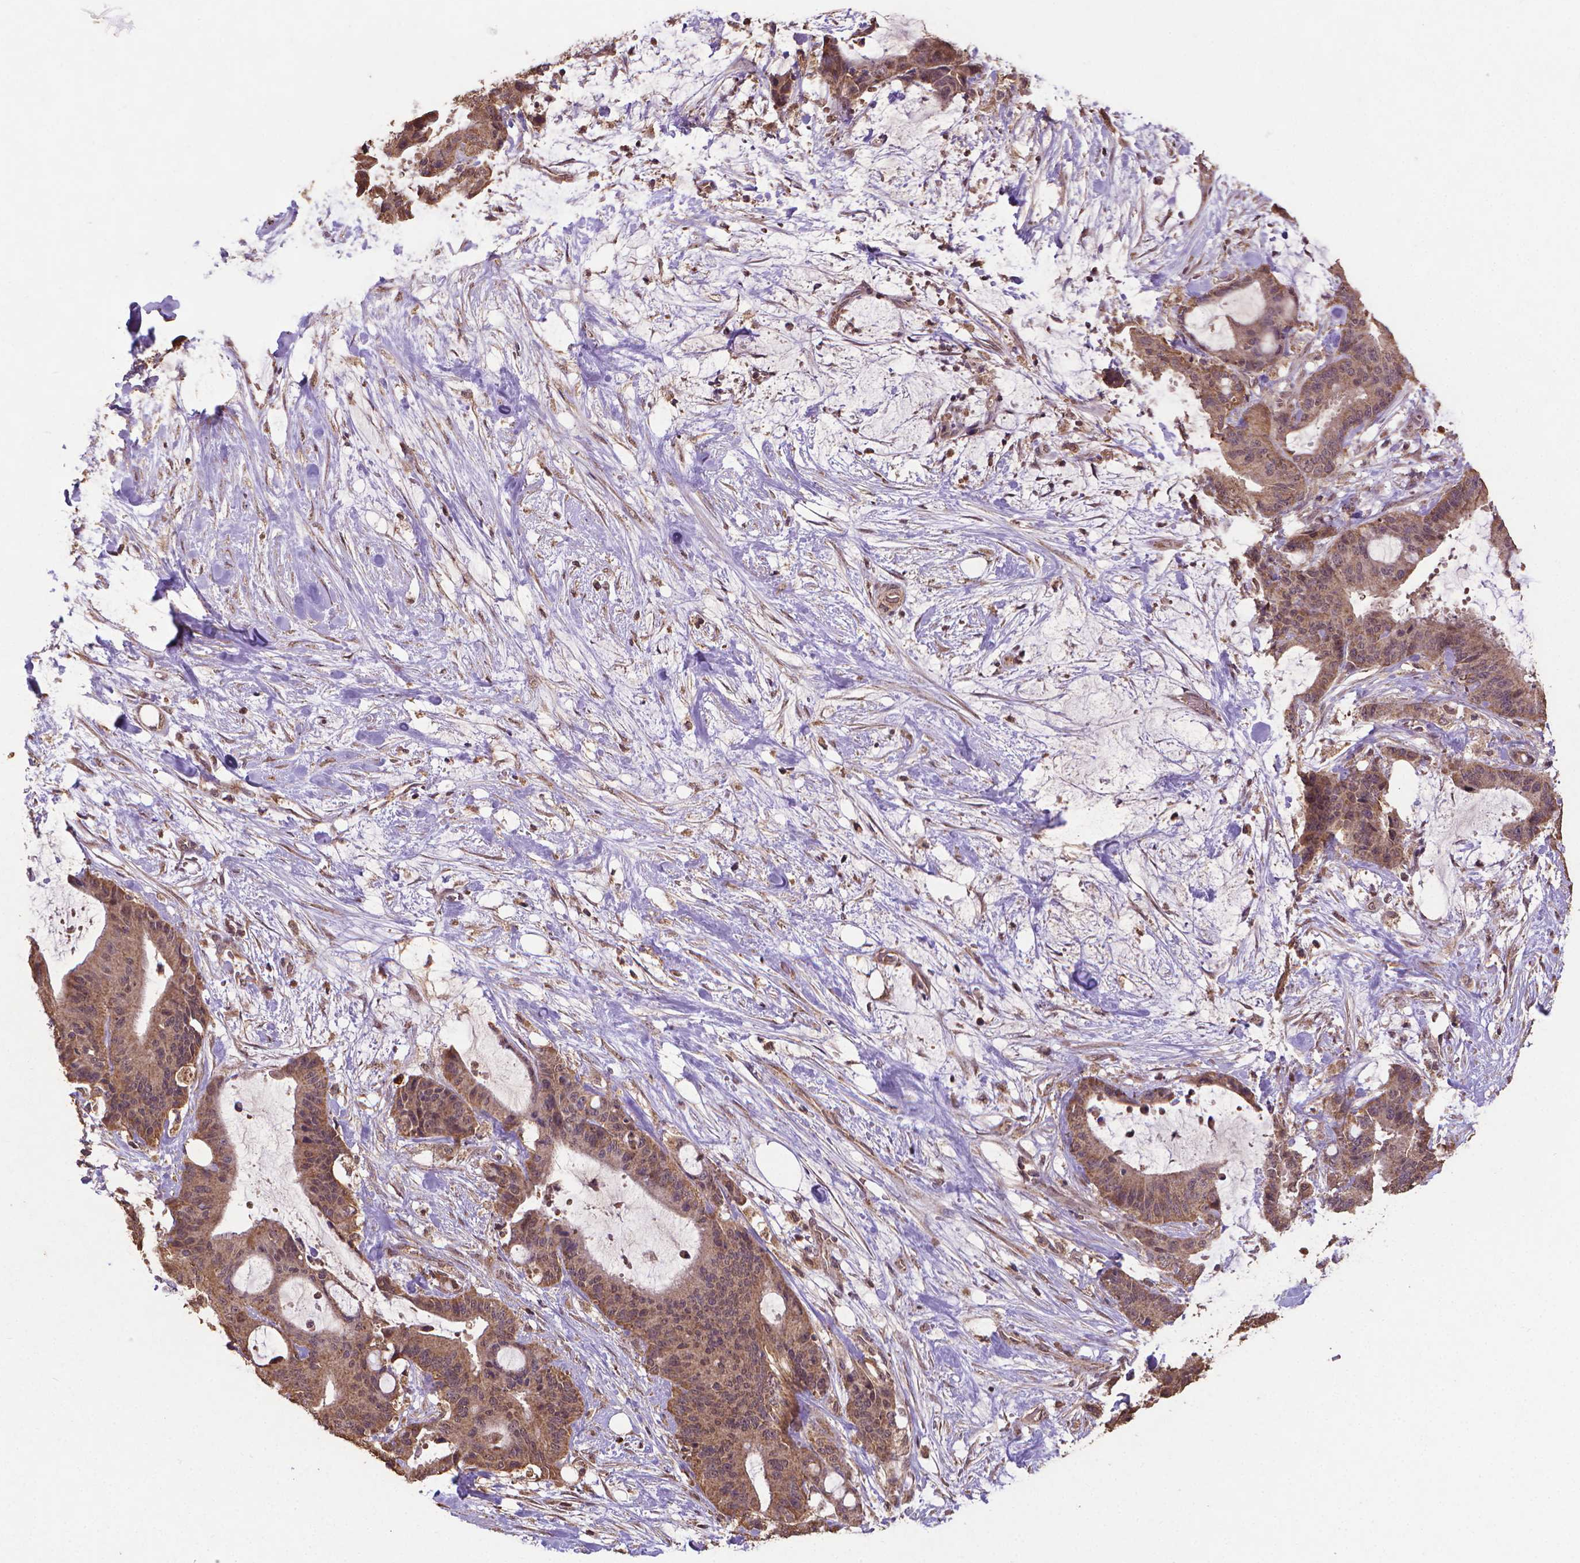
{"staining": {"intensity": "moderate", "quantity": ">75%", "location": "cytoplasmic/membranous,nuclear"}, "tissue": "liver cancer", "cell_type": "Tumor cells", "image_type": "cancer", "snomed": [{"axis": "morphology", "description": "Cholangiocarcinoma"}, {"axis": "topography", "description": "Liver"}], "caption": "An immunohistochemistry (IHC) image of tumor tissue is shown. Protein staining in brown highlights moderate cytoplasmic/membranous and nuclear positivity in liver cancer (cholangiocarcinoma) within tumor cells.", "gene": "DCAF1", "patient": {"sex": "female", "age": 73}}